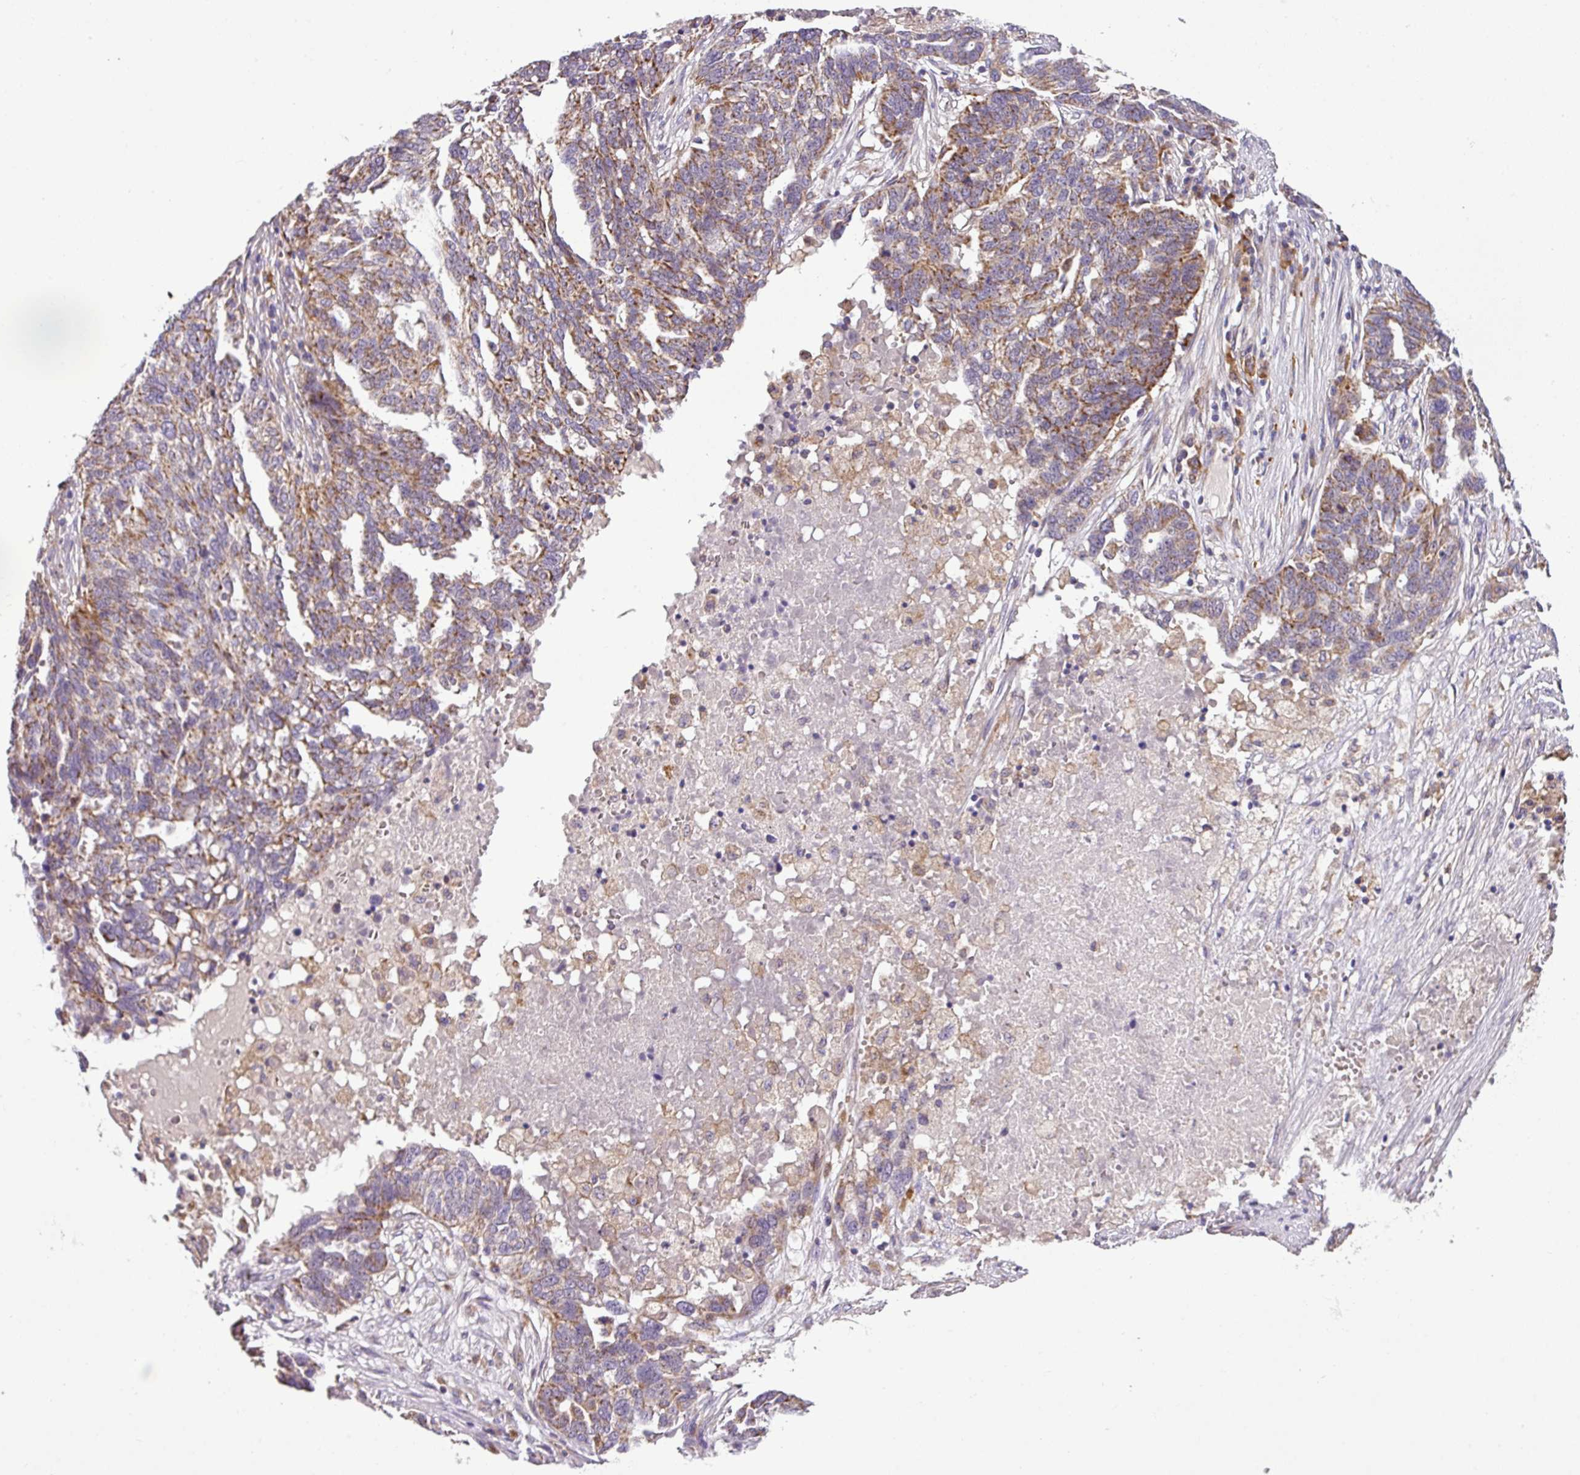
{"staining": {"intensity": "moderate", "quantity": ">75%", "location": "cytoplasmic/membranous"}, "tissue": "ovarian cancer", "cell_type": "Tumor cells", "image_type": "cancer", "snomed": [{"axis": "morphology", "description": "Cystadenocarcinoma, serous, NOS"}, {"axis": "topography", "description": "Ovary"}], "caption": "There is medium levels of moderate cytoplasmic/membranous positivity in tumor cells of ovarian cancer, as demonstrated by immunohistochemical staining (brown color).", "gene": "ZNF513", "patient": {"sex": "female", "age": 59}}